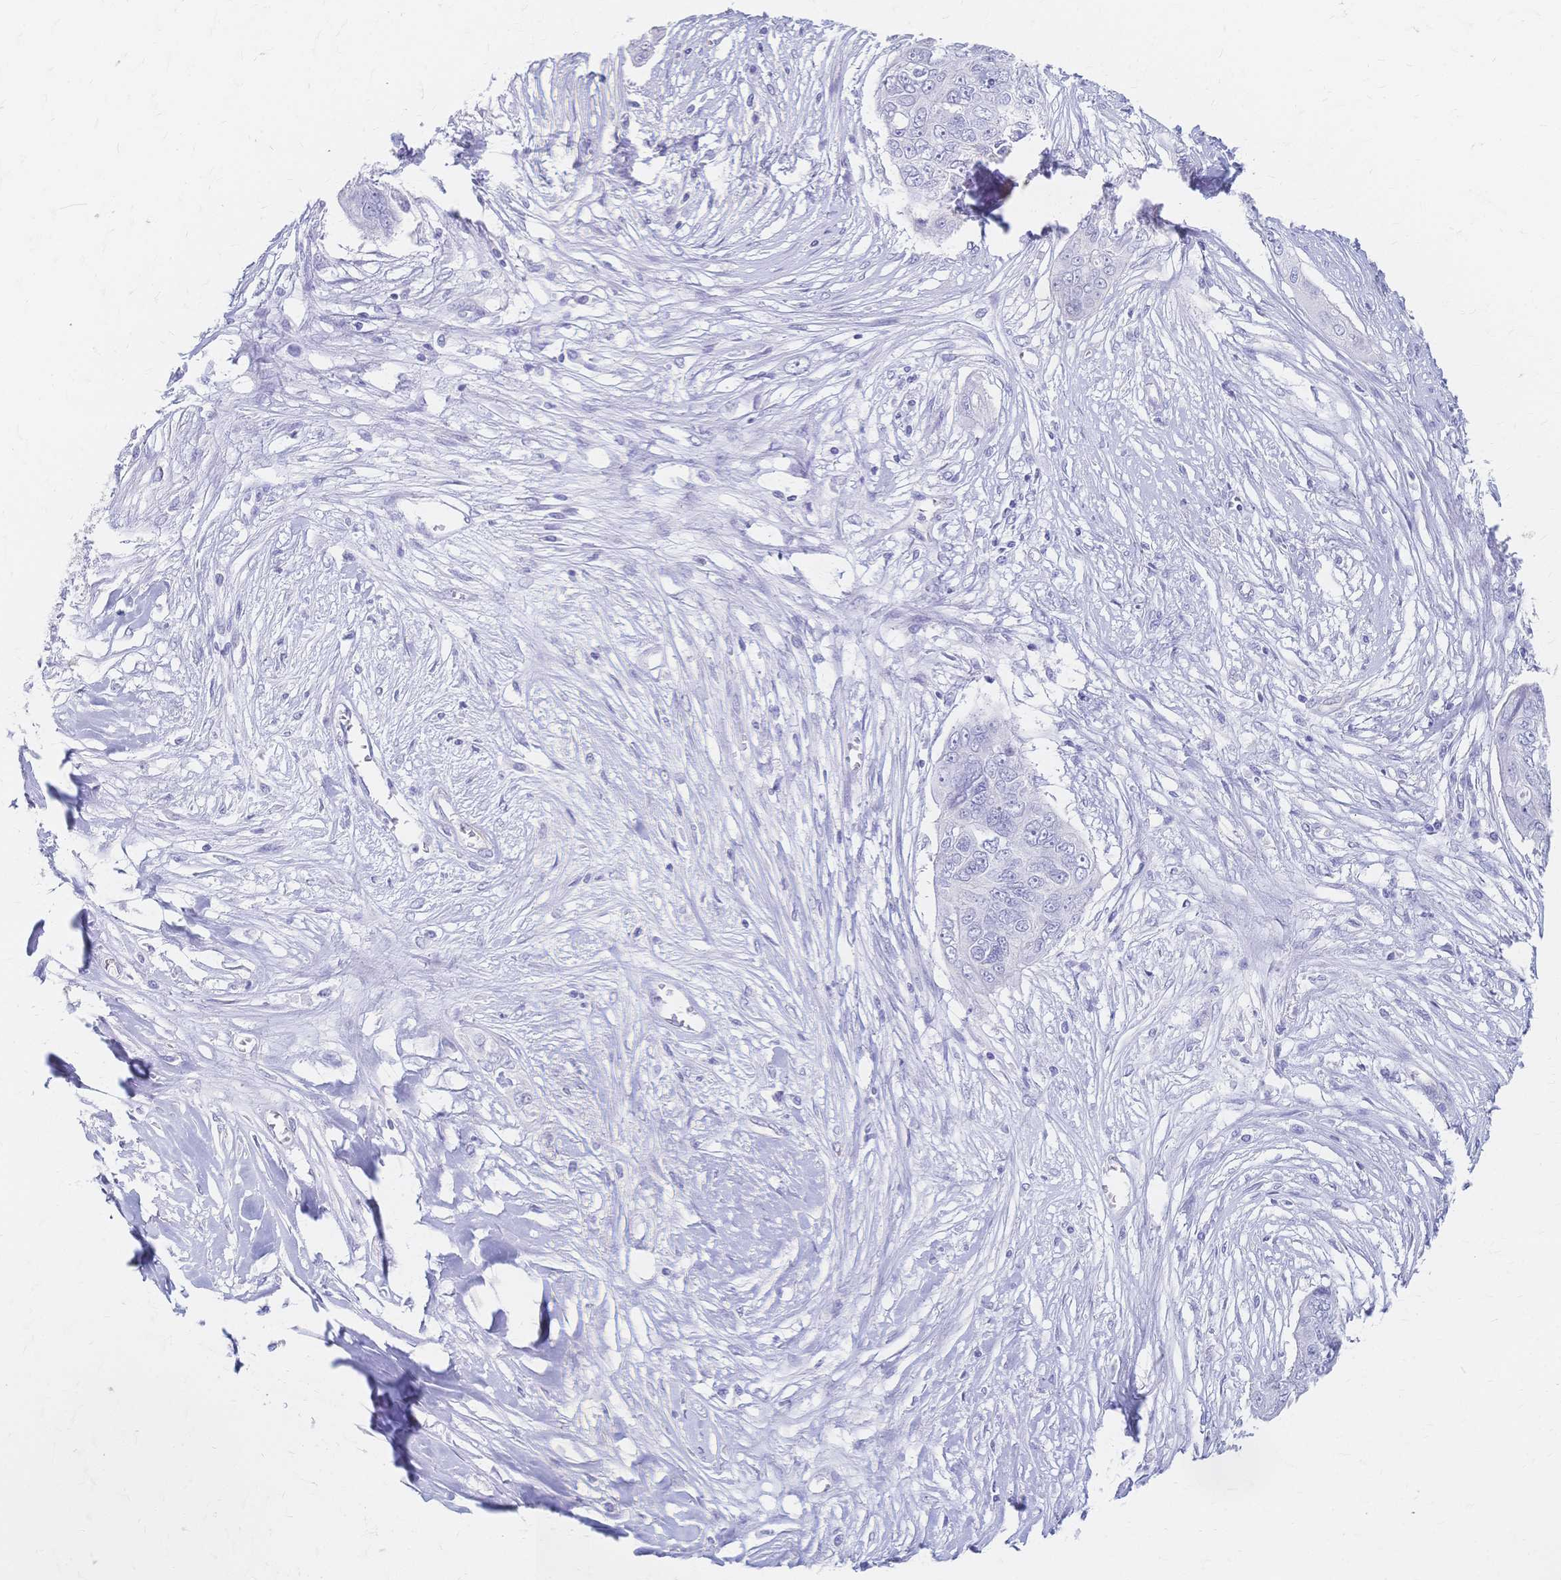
{"staining": {"intensity": "negative", "quantity": "none", "location": "none"}, "tissue": "ovarian cancer", "cell_type": "Tumor cells", "image_type": "cancer", "snomed": [{"axis": "morphology", "description": "Carcinoma, endometroid"}, {"axis": "topography", "description": "Ovary"}], "caption": "An IHC histopathology image of ovarian cancer (endometroid carcinoma) is shown. There is no staining in tumor cells of ovarian cancer (endometroid carcinoma).", "gene": "CYB5A", "patient": {"sex": "female", "age": 70}}